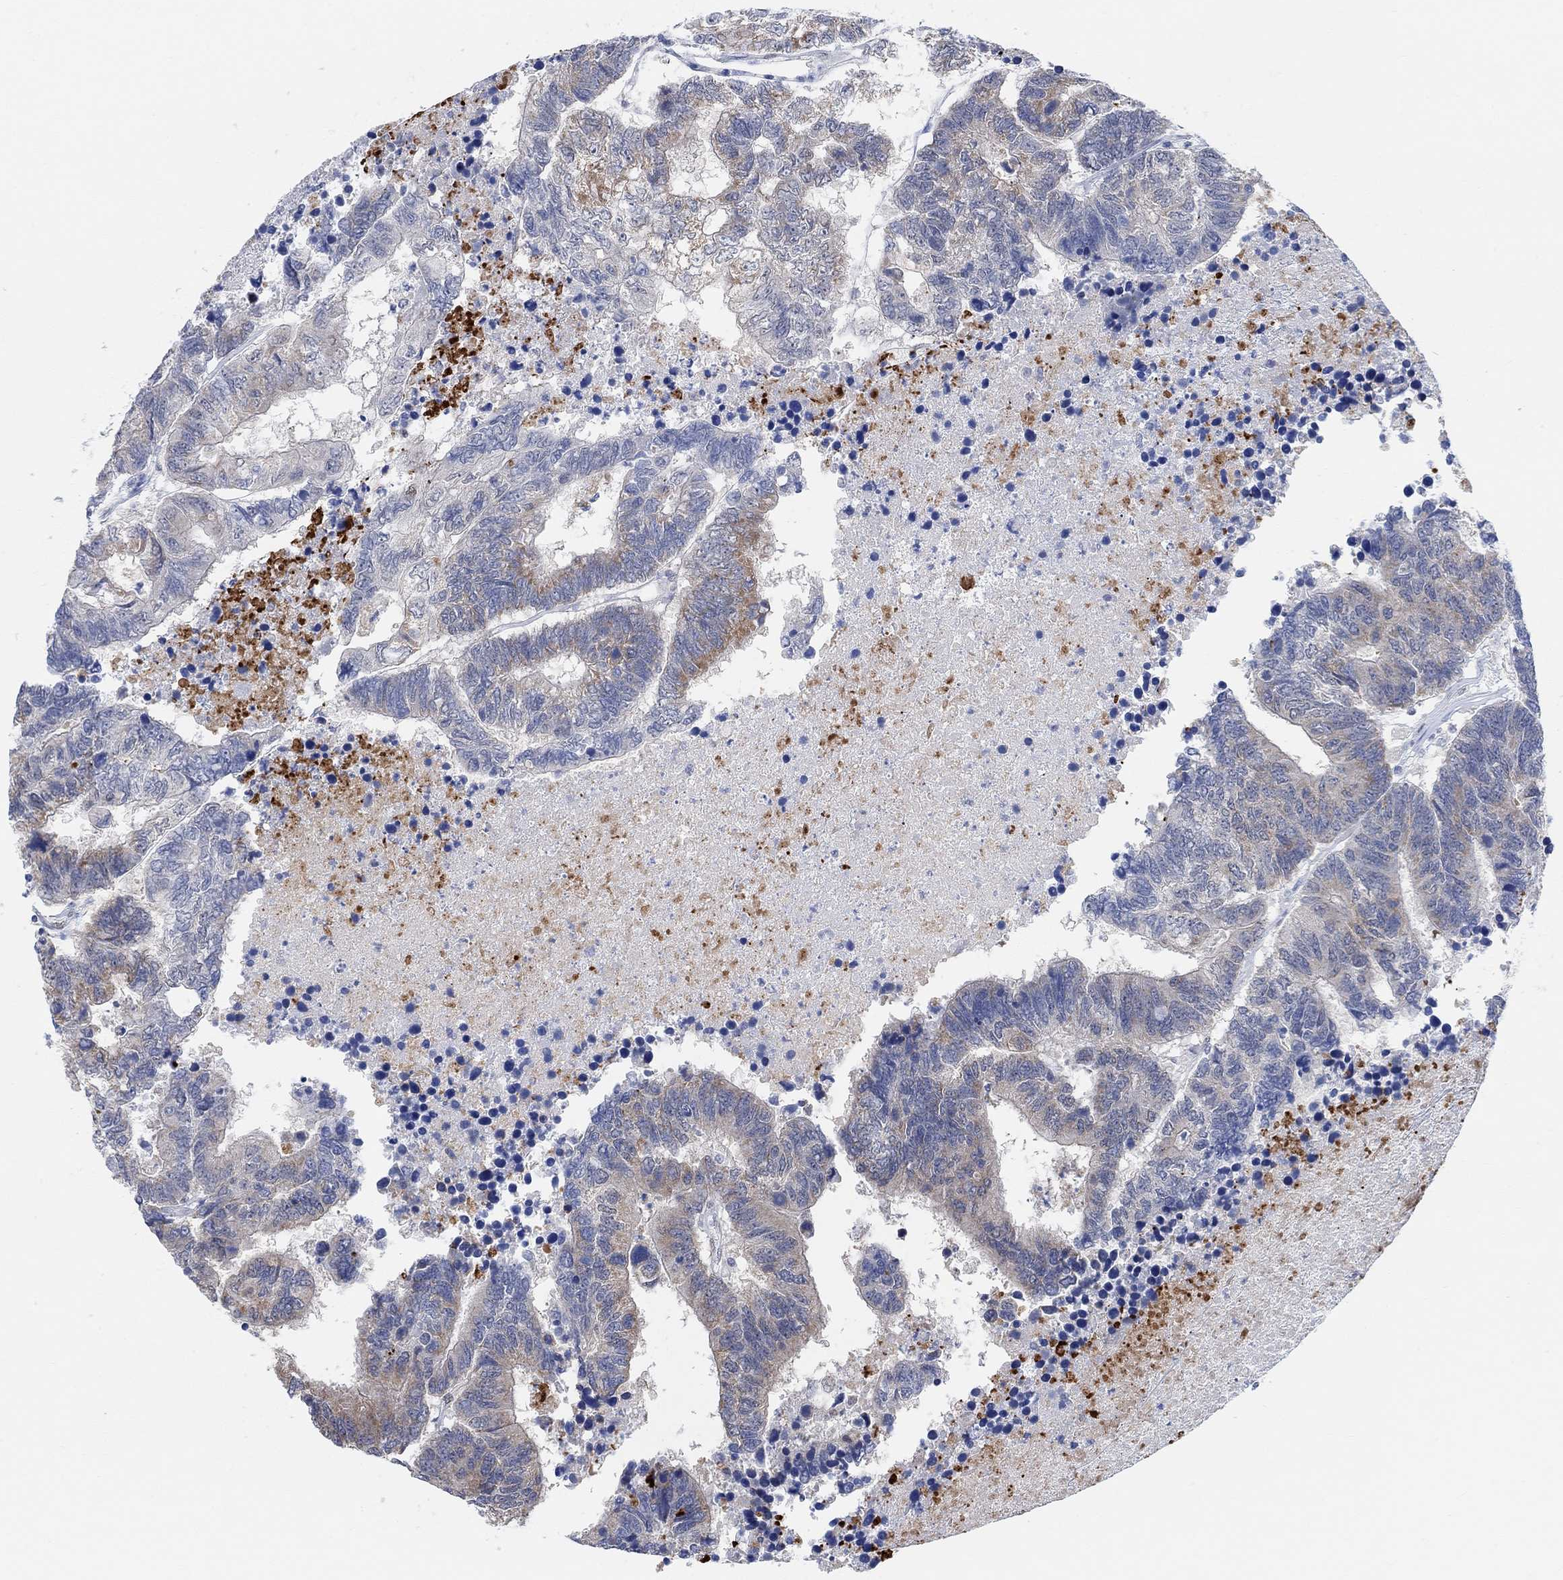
{"staining": {"intensity": "moderate", "quantity": "<25%", "location": "cytoplasmic/membranous"}, "tissue": "colorectal cancer", "cell_type": "Tumor cells", "image_type": "cancer", "snomed": [{"axis": "morphology", "description": "Adenocarcinoma, NOS"}, {"axis": "topography", "description": "Colon"}], "caption": "Immunohistochemistry image of colorectal cancer (adenocarcinoma) stained for a protein (brown), which reveals low levels of moderate cytoplasmic/membranous staining in about <25% of tumor cells.", "gene": "RIMS1", "patient": {"sex": "female", "age": 48}}